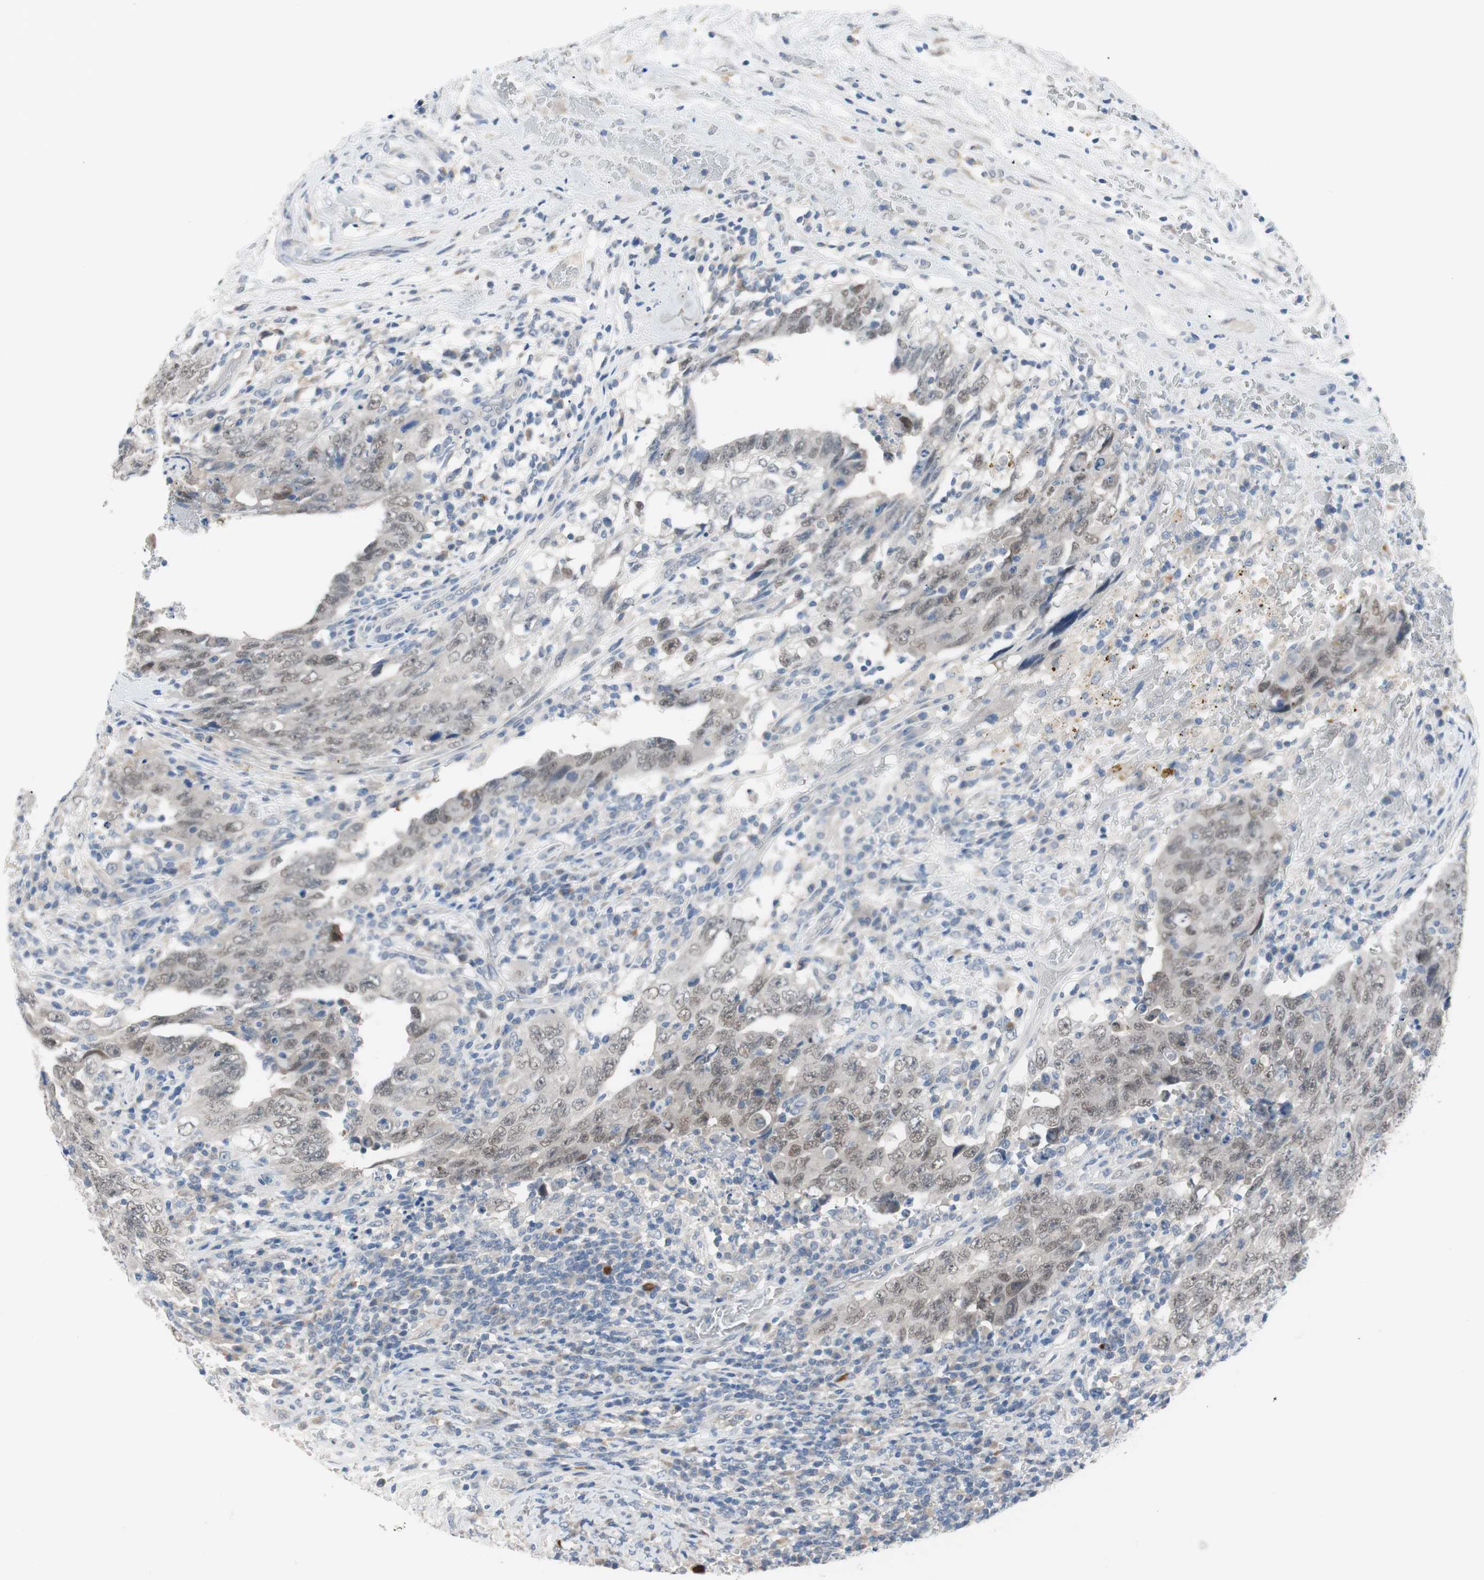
{"staining": {"intensity": "weak", "quantity": "25%-75%", "location": "nuclear"}, "tissue": "testis cancer", "cell_type": "Tumor cells", "image_type": "cancer", "snomed": [{"axis": "morphology", "description": "Carcinoma, Embryonal, NOS"}, {"axis": "topography", "description": "Testis"}], "caption": "A high-resolution image shows immunohistochemistry staining of embryonal carcinoma (testis), which reveals weak nuclear positivity in approximately 25%-75% of tumor cells.", "gene": "GRHL1", "patient": {"sex": "male", "age": 26}}